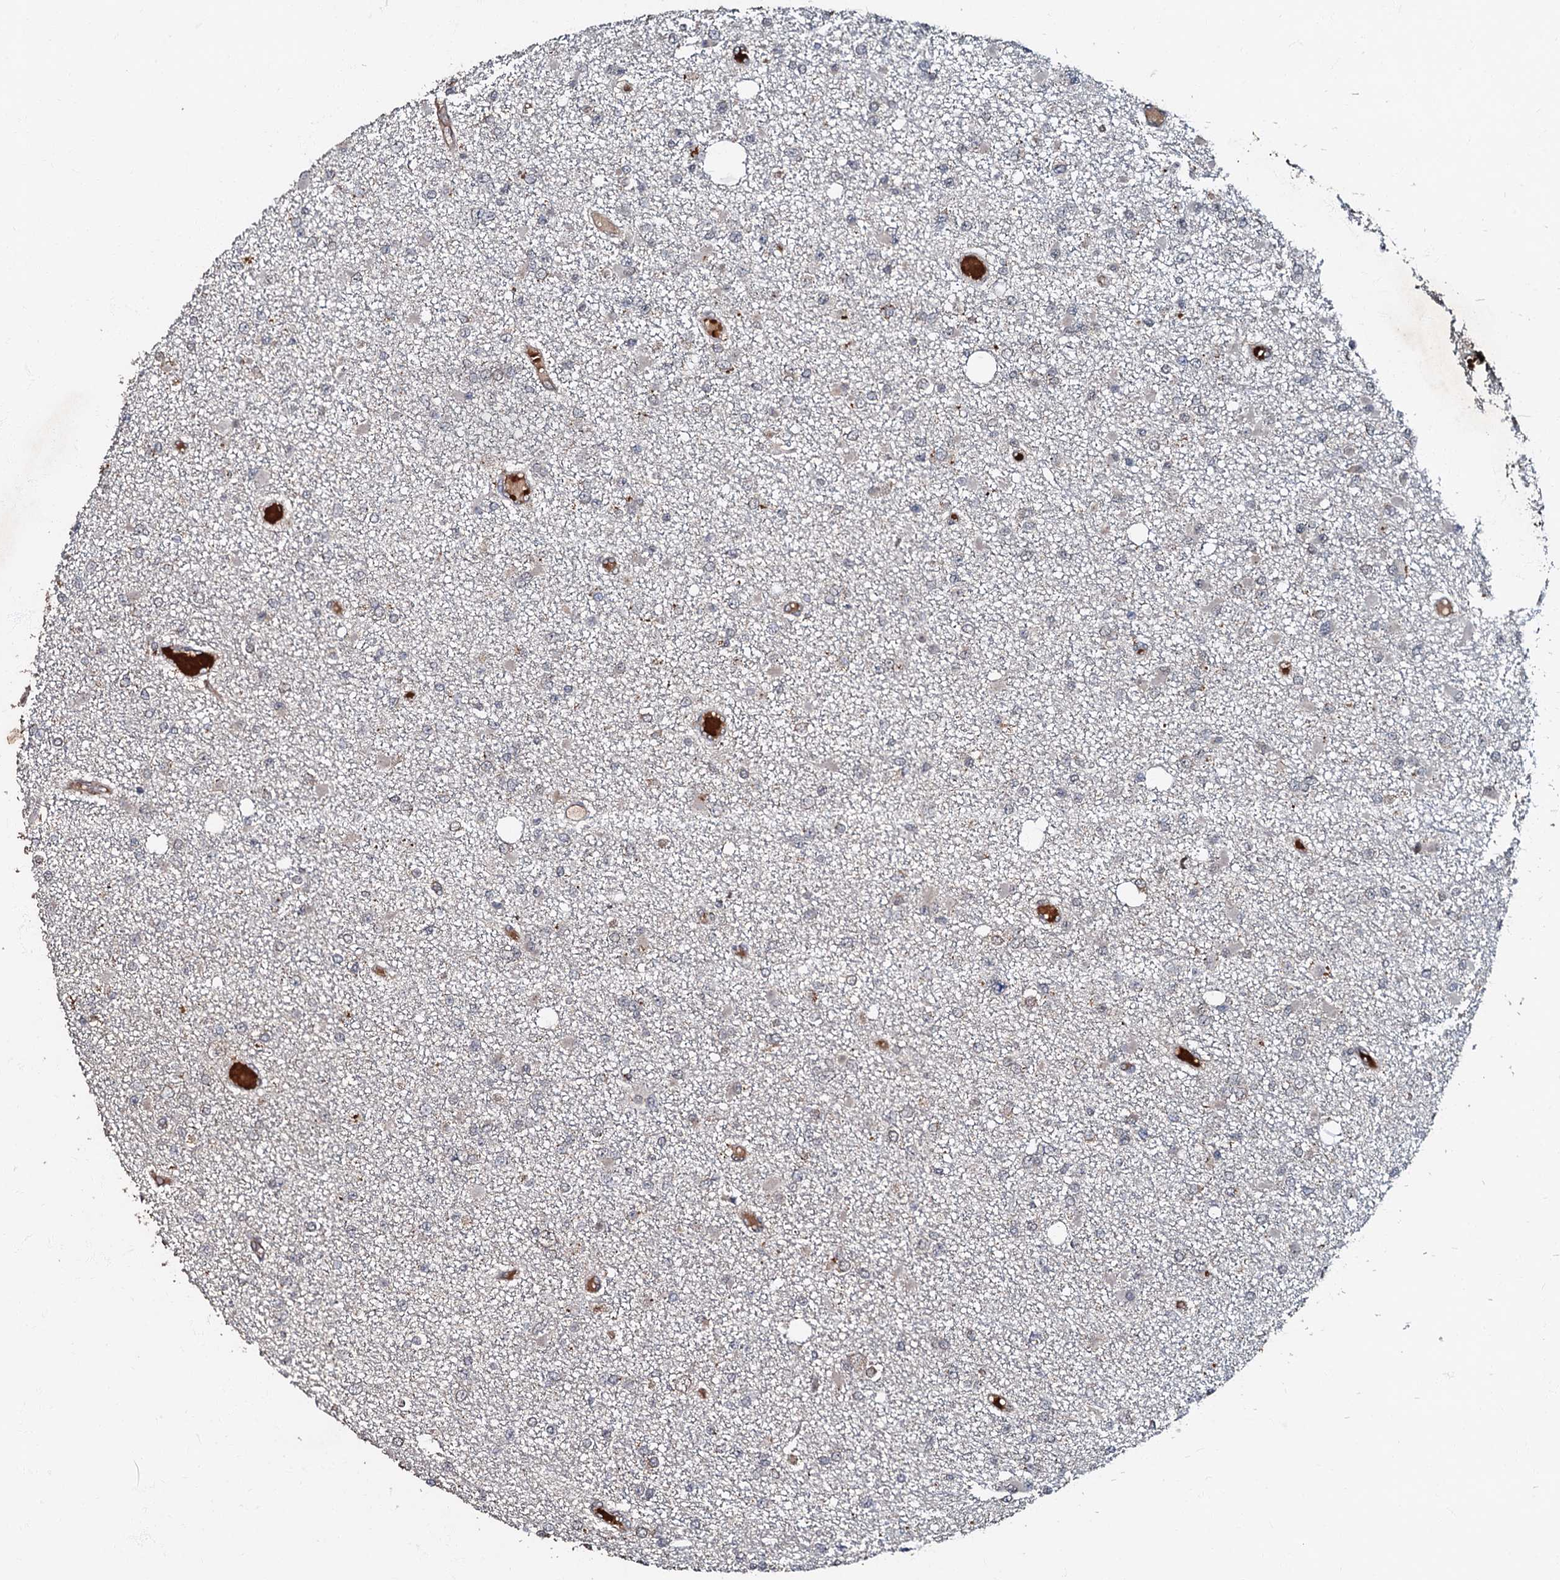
{"staining": {"intensity": "negative", "quantity": "none", "location": "none"}, "tissue": "glioma", "cell_type": "Tumor cells", "image_type": "cancer", "snomed": [{"axis": "morphology", "description": "Glioma, malignant, Low grade"}, {"axis": "topography", "description": "Brain"}], "caption": "Tumor cells are negative for brown protein staining in glioma.", "gene": "MANSC4", "patient": {"sex": "female", "age": 22}}